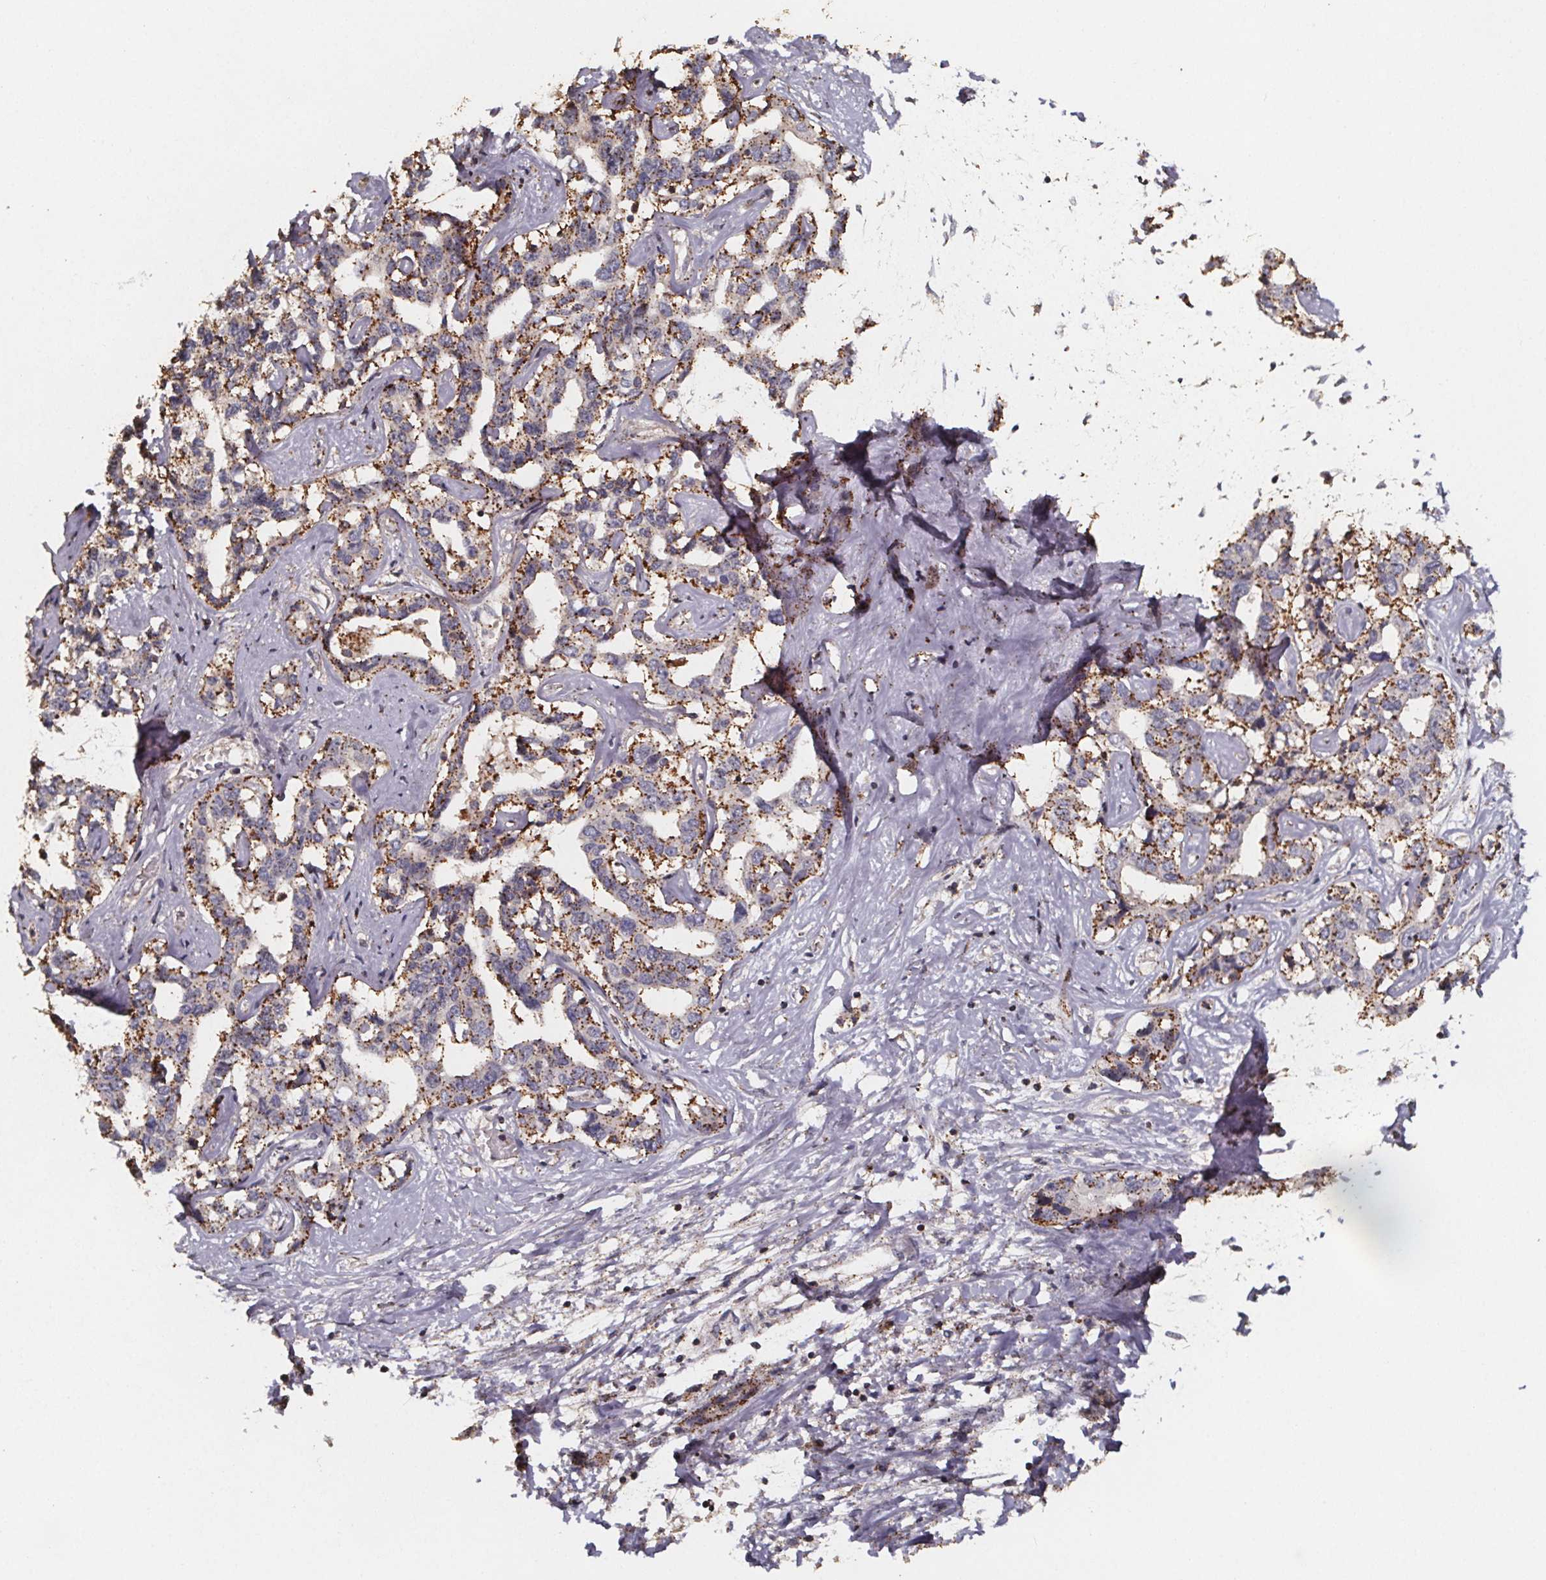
{"staining": {"intensity": "strong", "quantity": ">75%", "location": "cytoplasmic/membranous"}, "tissue": "liver cancer", "cell_type": "Tumor cells", "image_type": "cancer", "snomed": [{"axis": "morphology", "description": "Cholangiocarcinoma"}, {"axis": "topography", "description": "Liver"}], "caption": "A high-resolution image shows immunohistochemistry (IHC) staining of liver cancer (cholangiocarcinoma), which reveals strong cytoplasmic/membranous staining in about >75% of tumor cells.", "gene": "ZNF879", "patient": {"sex": "male", "age": 59}}